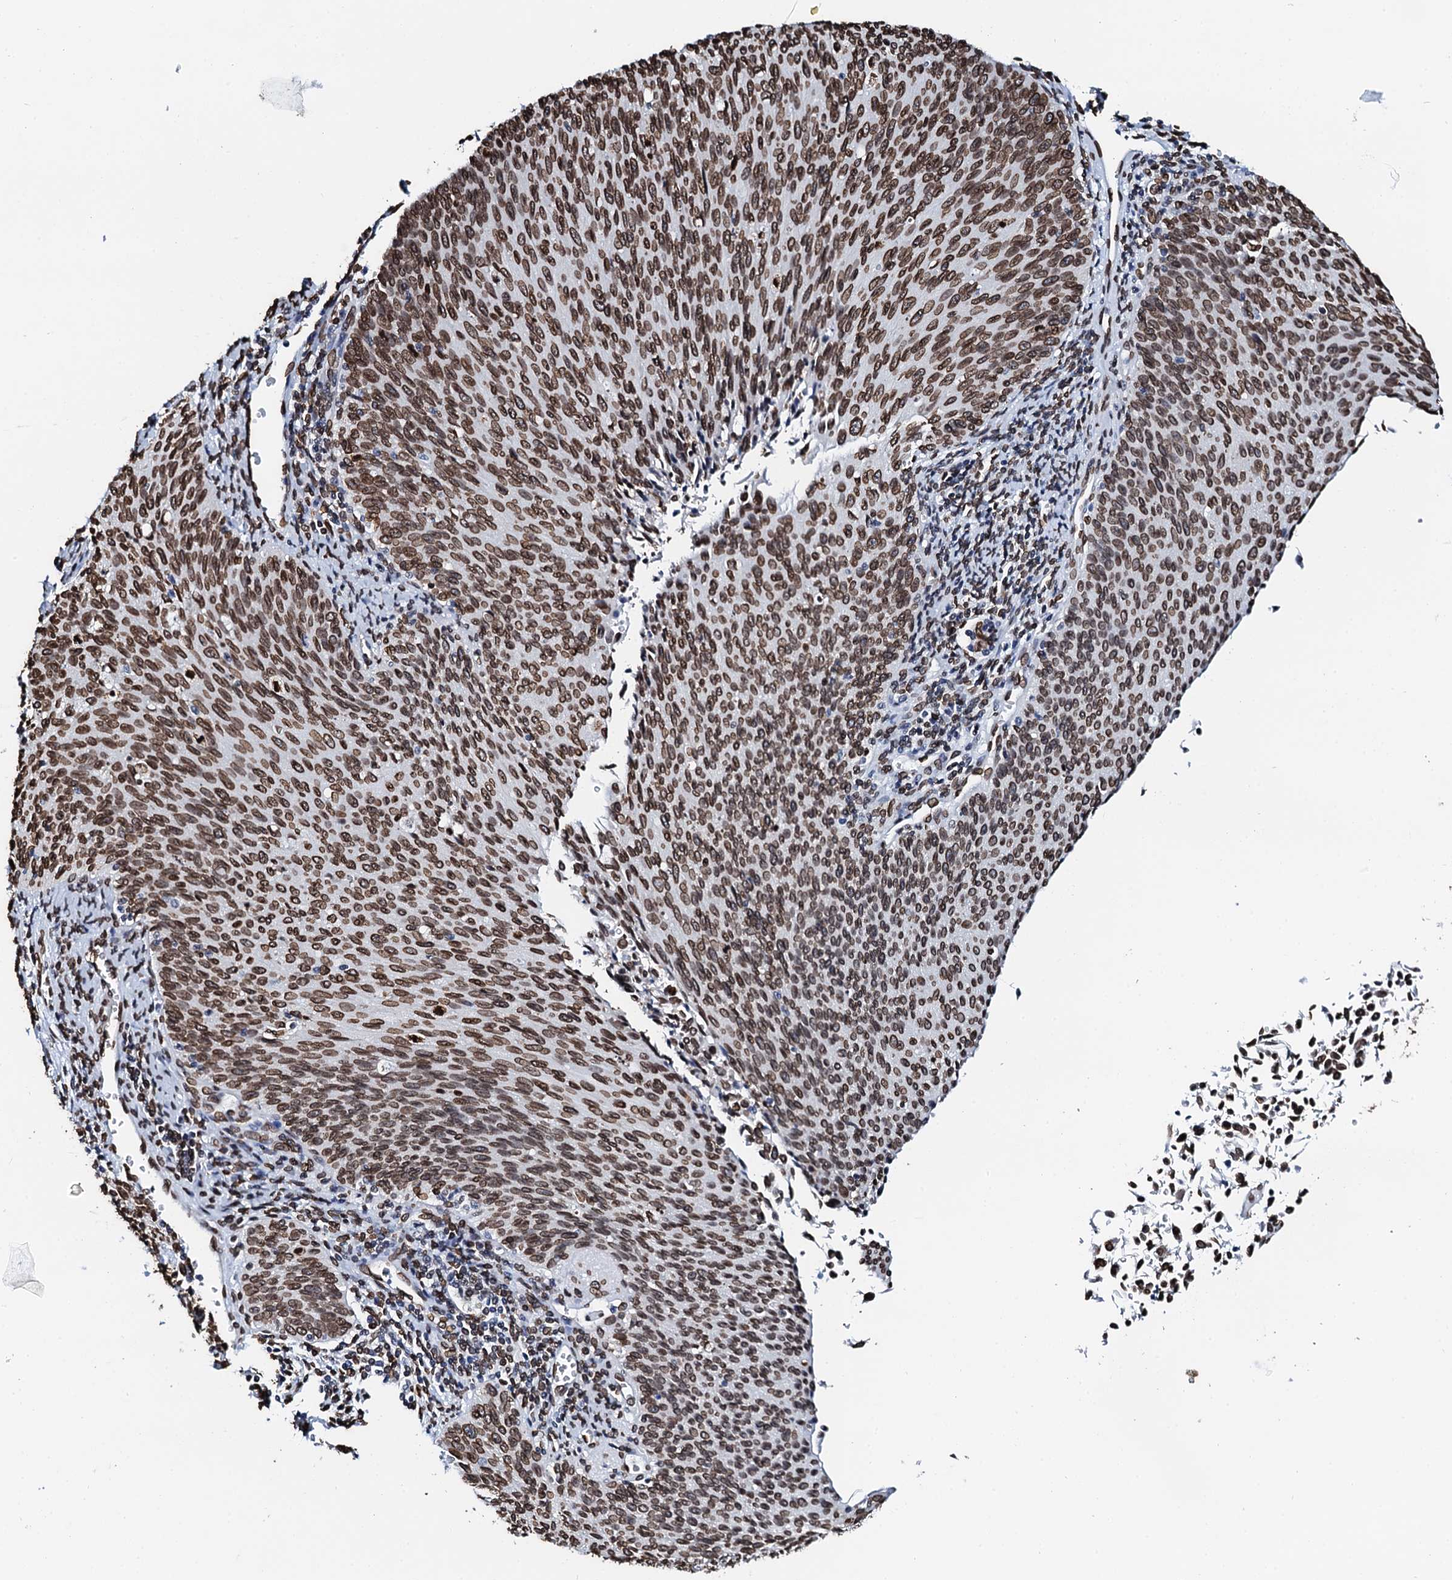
{"staining": {"intensity": "strong", "quantity": ">75%", "location": "nuclear"}, "tissue": "cervical cancer", "cell_type": "Tumor cells", "image_type": "cancer", "snomed": [{"axis": "morphology", "description": "Squamous cell carcinoma, NOS"}, {"axis": "topography", "description": "Cervix"}], "caption": "Protein analysis of cervical squamous cell carcinoma tissue reveals strong nuclear staining in about >75% of tumor cells. Ihc stains the protein in brown and the nuclei are stained blue.", "gene": "KATNAL2", "patient": {"sex": "female", "age": 55}}